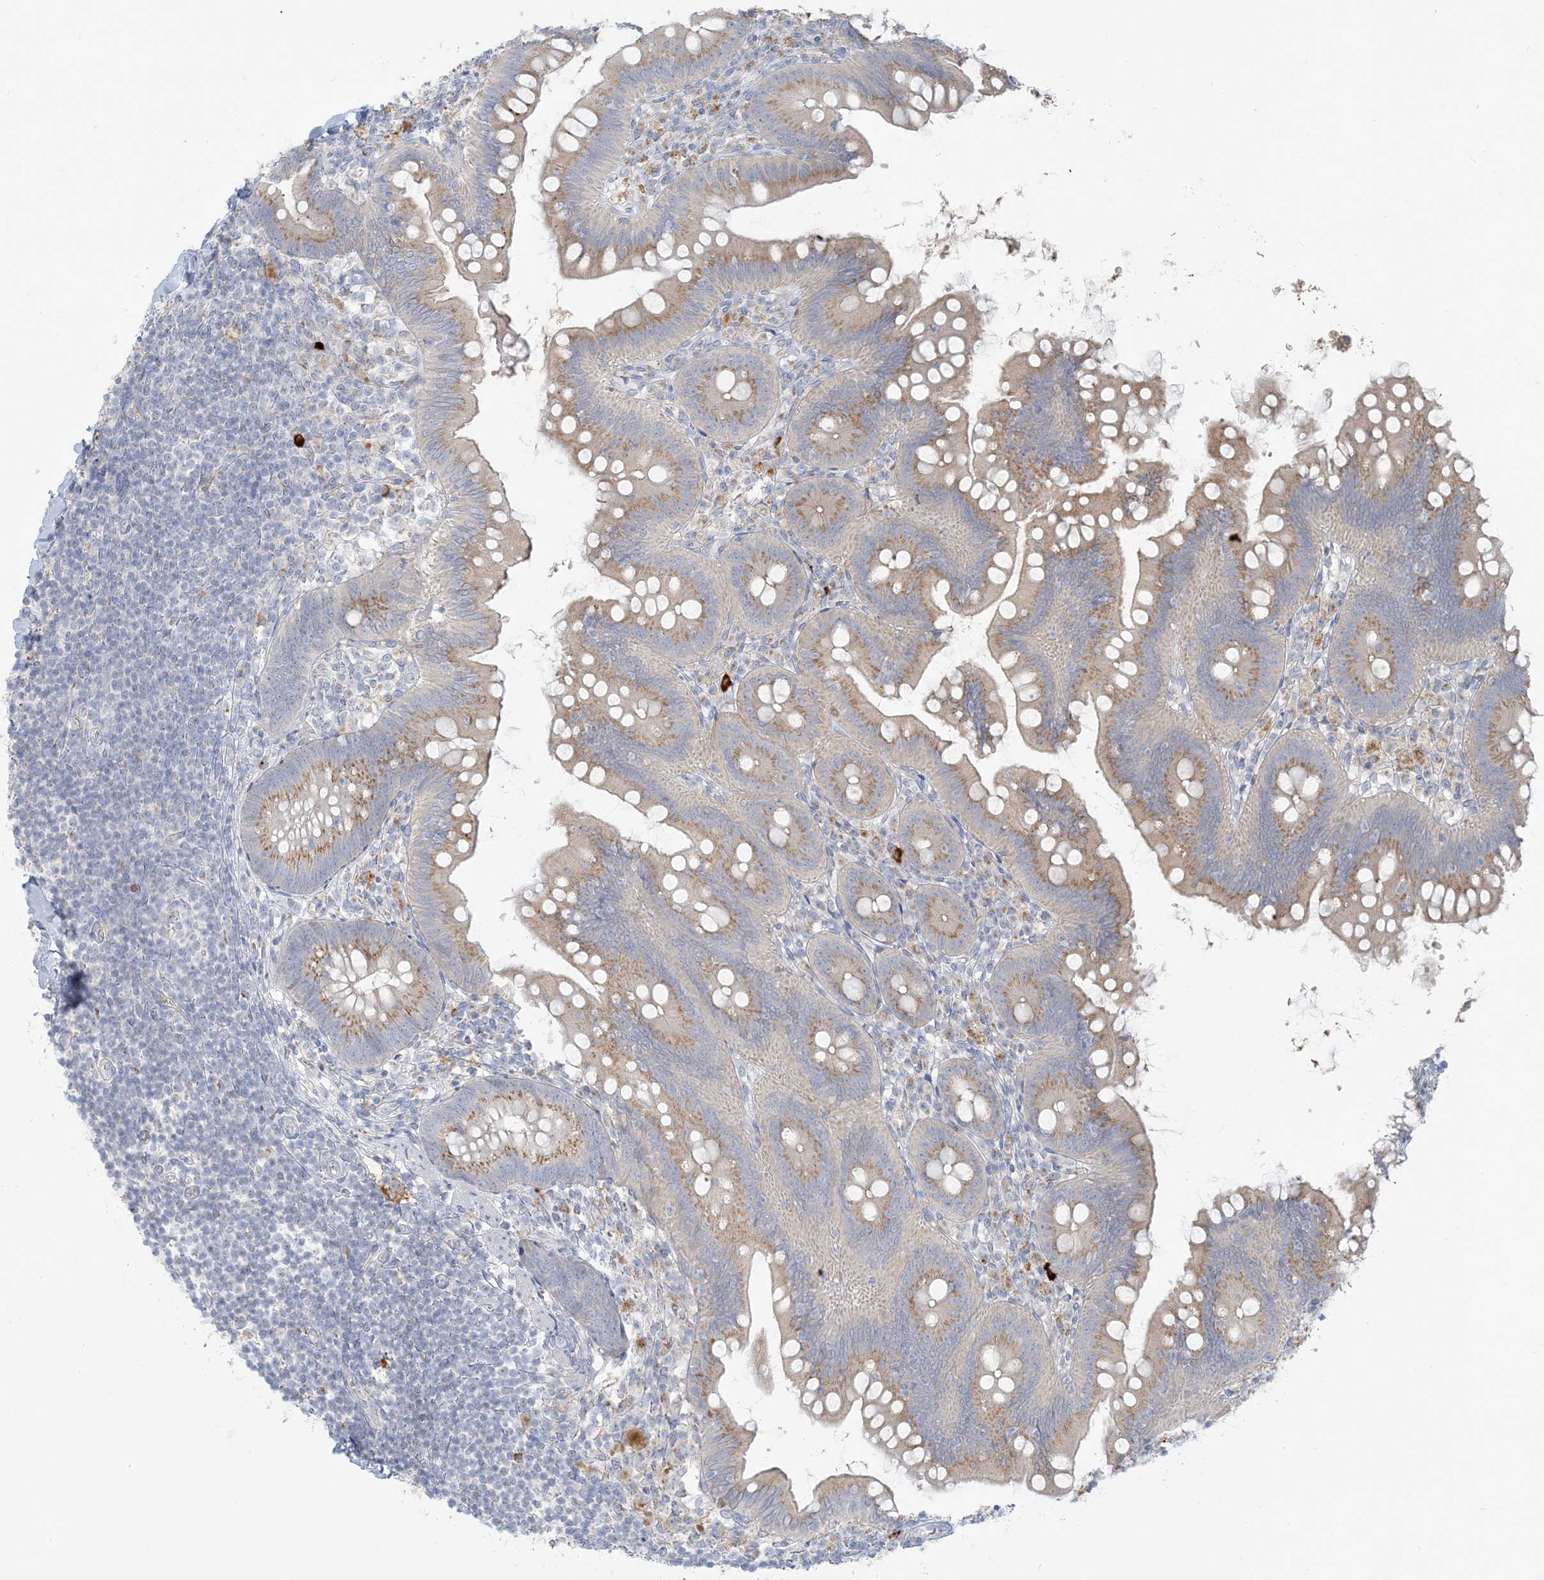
{"staining": {"intensity": "weak", "quantity": "25%-75%", "location": "cytoplasmic/membranous"}, "tissue": "appendix", "cell_type": "Glandular cells", "image_type": "normal", "snomed": [{"axis": "morphology", "description": "Normal tissue, NOS"}, {"axis": "topography", "description": "Appendix"}], "caption": "The immunohistochemical stain shows weak cytoplasmic/membranous expression in glandular cells of normal appendix. (DAB IHC, brown staining for protein, blue staining for nuclei).", "gene": "SCML1", "patient": {"sex": "female", "age": 62}}